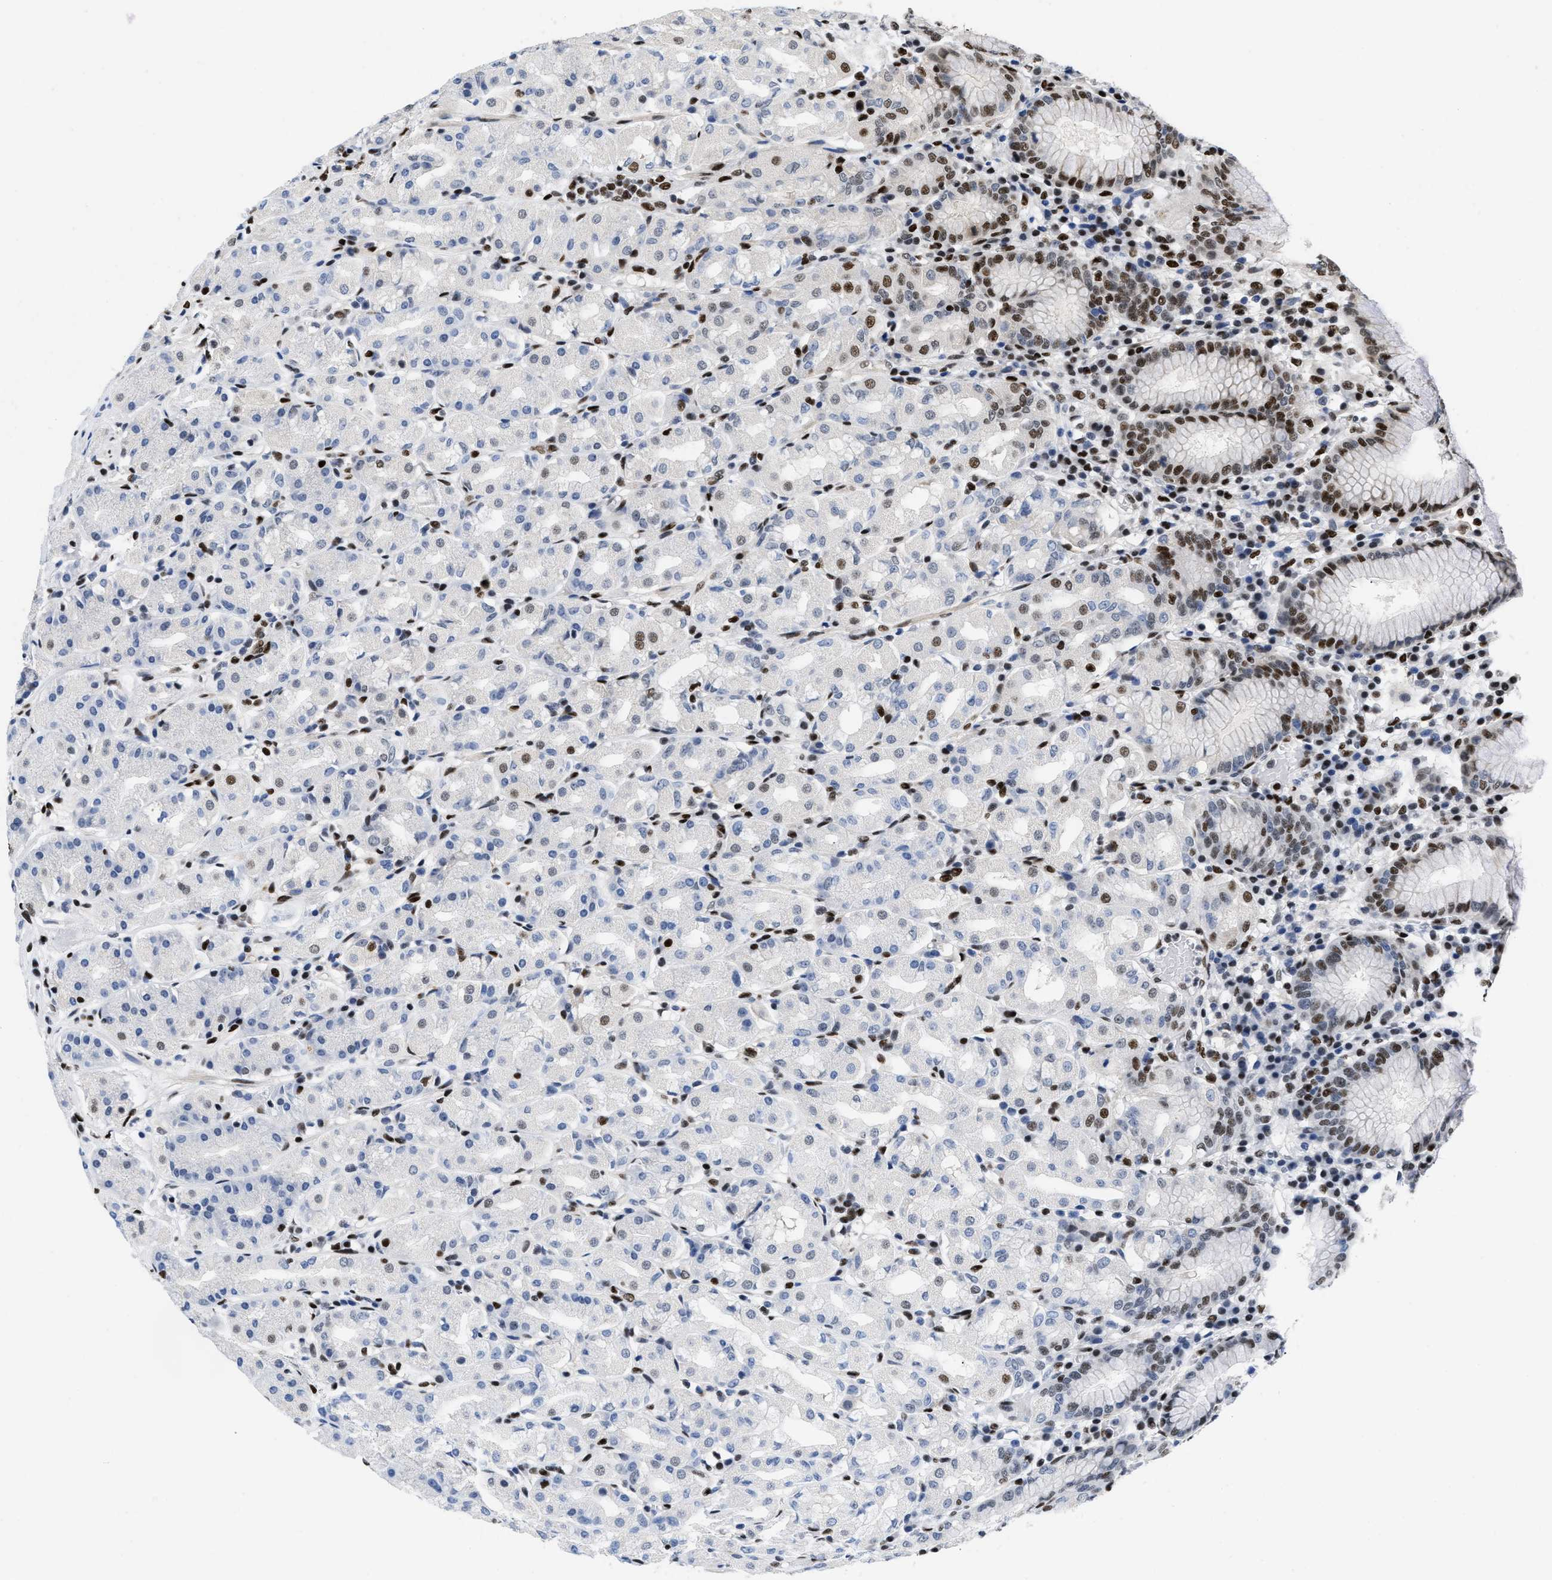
{"staining": {"intensity": "strong", "quantity": "<25%", "location": "nuclear"}, "tissue": "stomach", "cell_type": "Glandular cells", "image_type": "normal", "snomed": [{"axis": "morphology", "description": "Normal tissue, NOS"}, {"axis": "topography", "description": "Stomach"}, {"axis": "topography", "description": "Stomach, lower"}], "caption": "Immunohistochemistry (DAB (3,3'-diaminobenzidine)) staining of unremarkable stomach displays strong nuclear protein expression in approximately <25% of glandular cells.", "gene": "CREB1", "patient": {"sex": "female", "age": 56}}